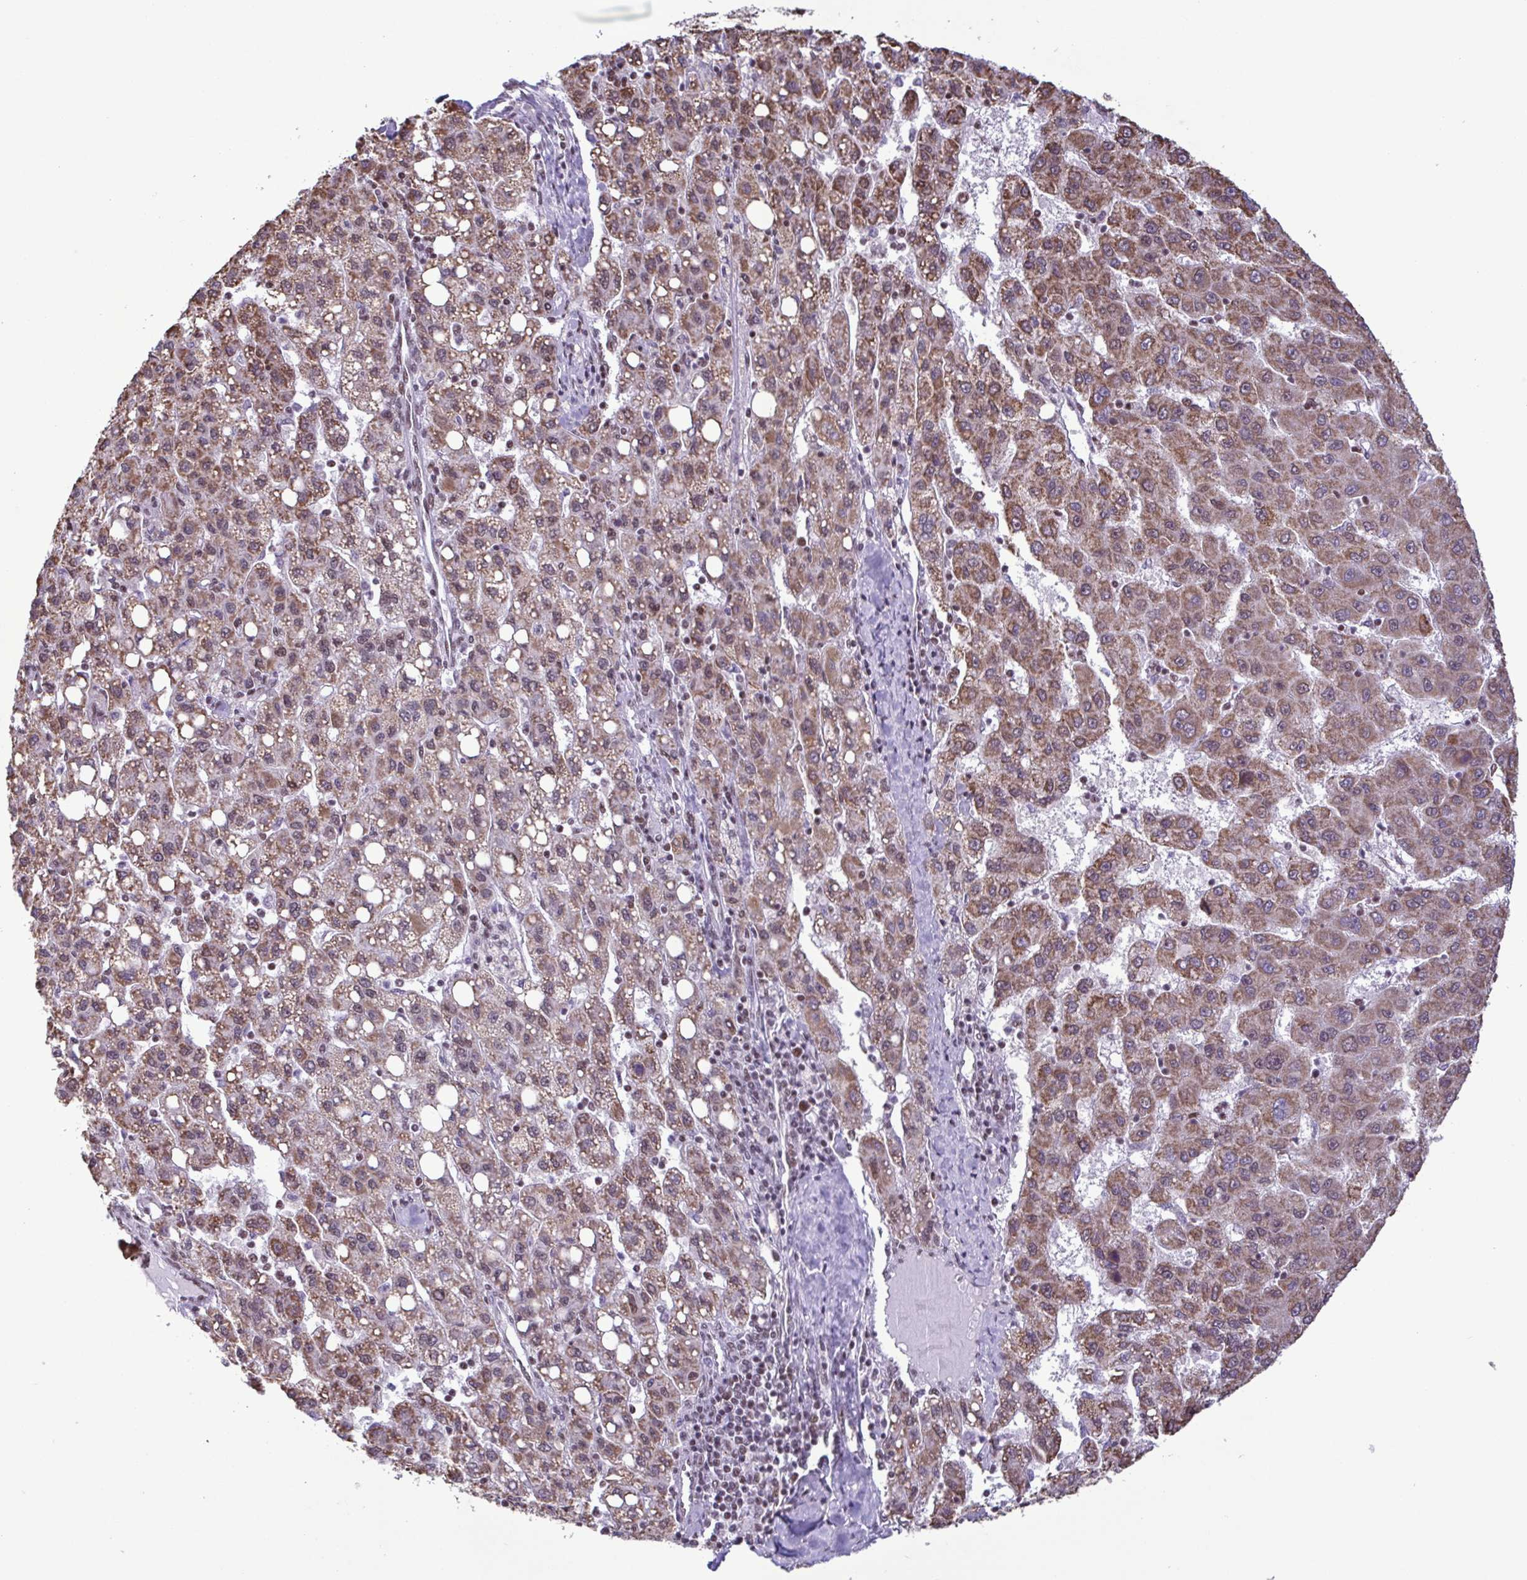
{"staining": {"intensity": "moderate", "quantity": ">75%", "location": "cytoplasmic/membranous"}, "tissue": "liver cancer", "cell_type": "Tumor cells", "image_type": "cancer", "snomed": [{"axis": "morphology", "description": "Carcinoma, Hepatocellular, NOS"}, {"axis": "topography", "description": "Liver"}], "caption": "Hepatocellular carcinoma (liver) tissue shows moderate cytoplasmic/membranous expression in approximately >75% of tumor cells, visualized by immunohistochemistry. The protein of interest is shown in brown color, while the nuclei are stained blue.", "gene": "TIMM21", "patient": {"sex": "female", "age": 82}}